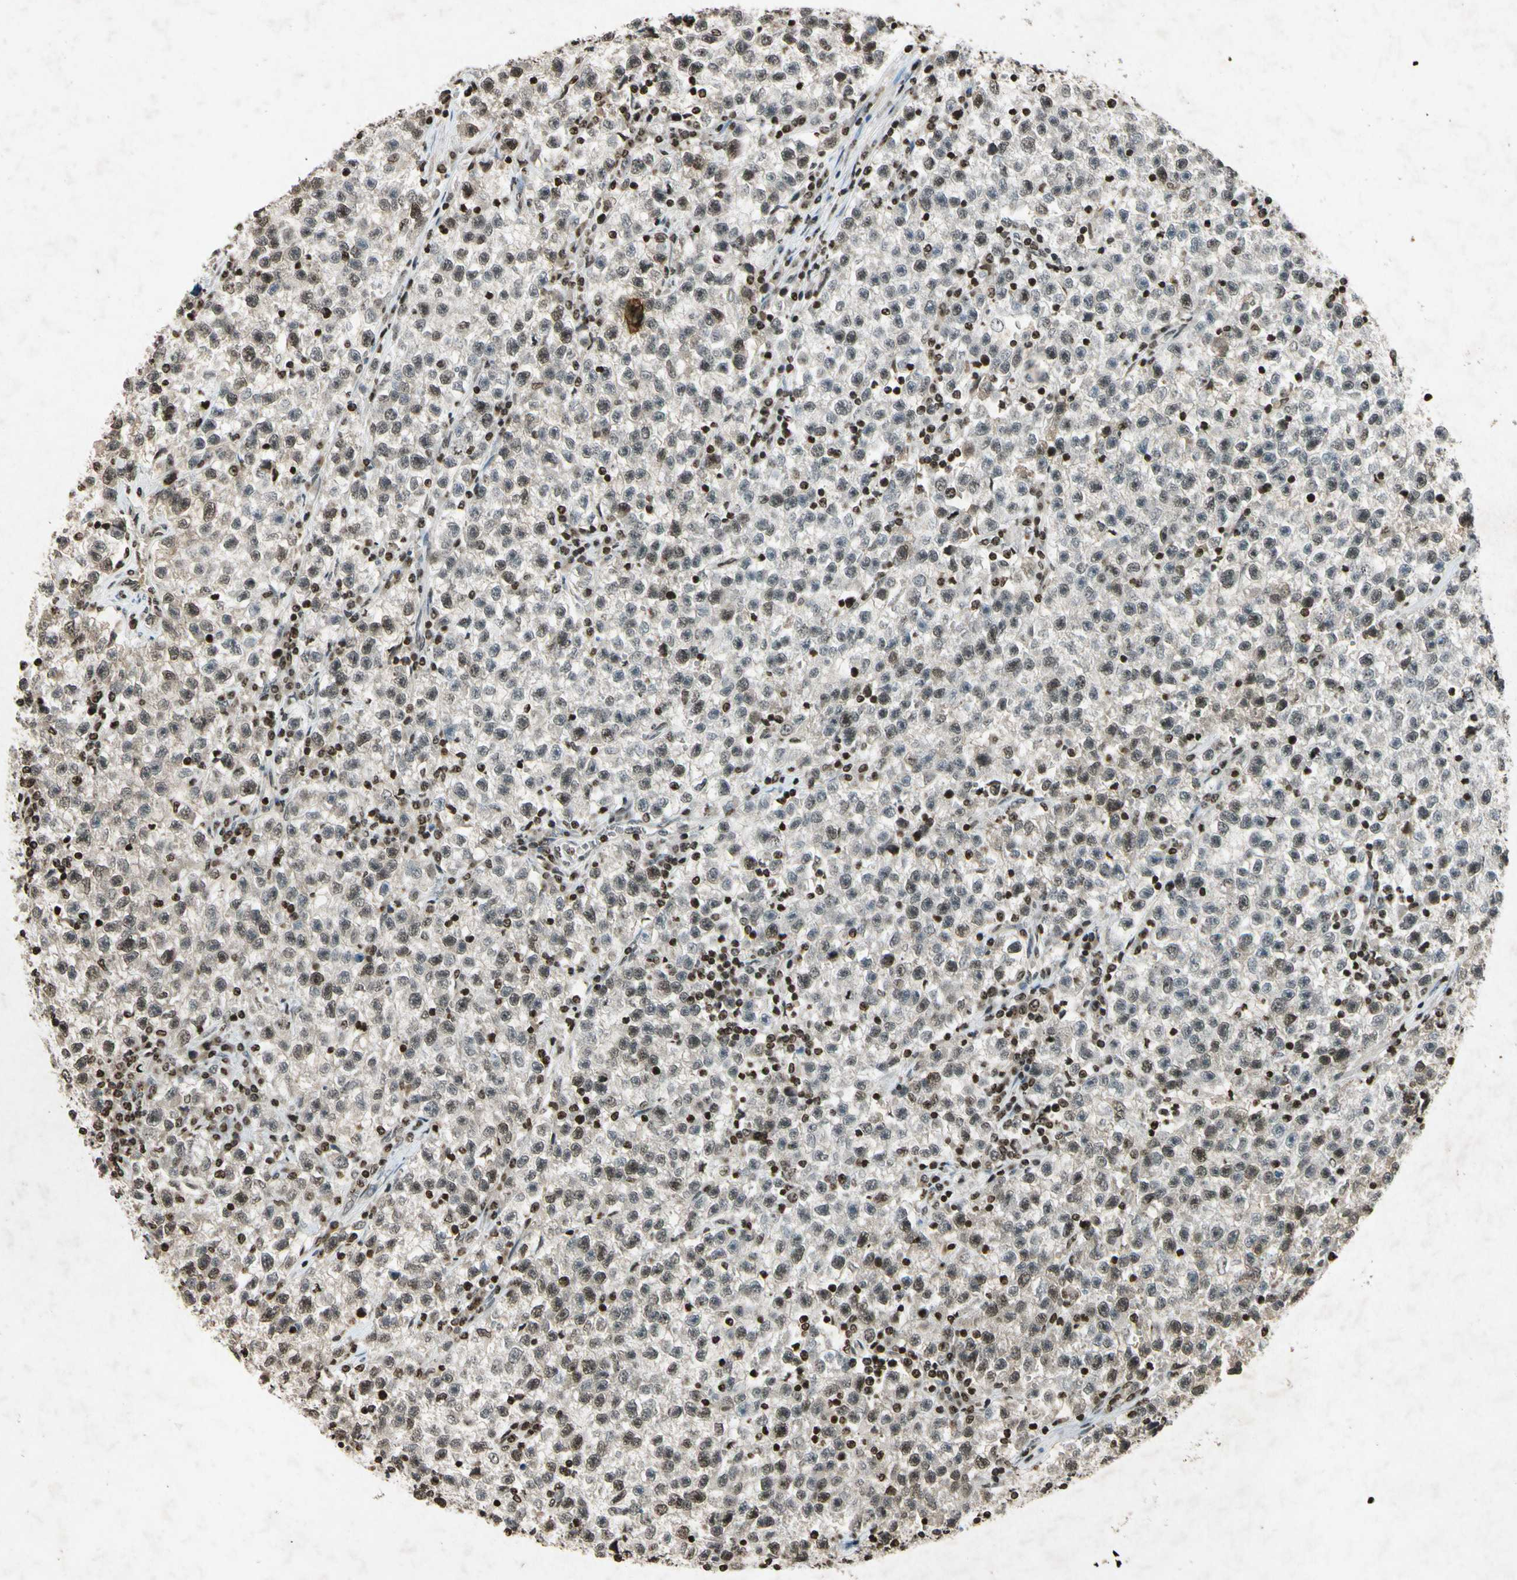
{"staining": {"intensity": "weak", "quantity": "25%-75%", "location": "nuclear"}, "tissue": "testis cancer", "cell_type": "Tumor cells", "image_type": "cancer", "snomed": [{"axis": "morphology", "description": "Seminoma, NOS"}, {"axis": "topography", "description": "Testis"}], "caption": "An IHC histopathology image of tumor tissue is shown. Protein staining in brown shows weak nuclear positivity in testis cancer within tumor cells.", "gene": "HOXB3", "patient": {"sex": "male", "age": 22}}